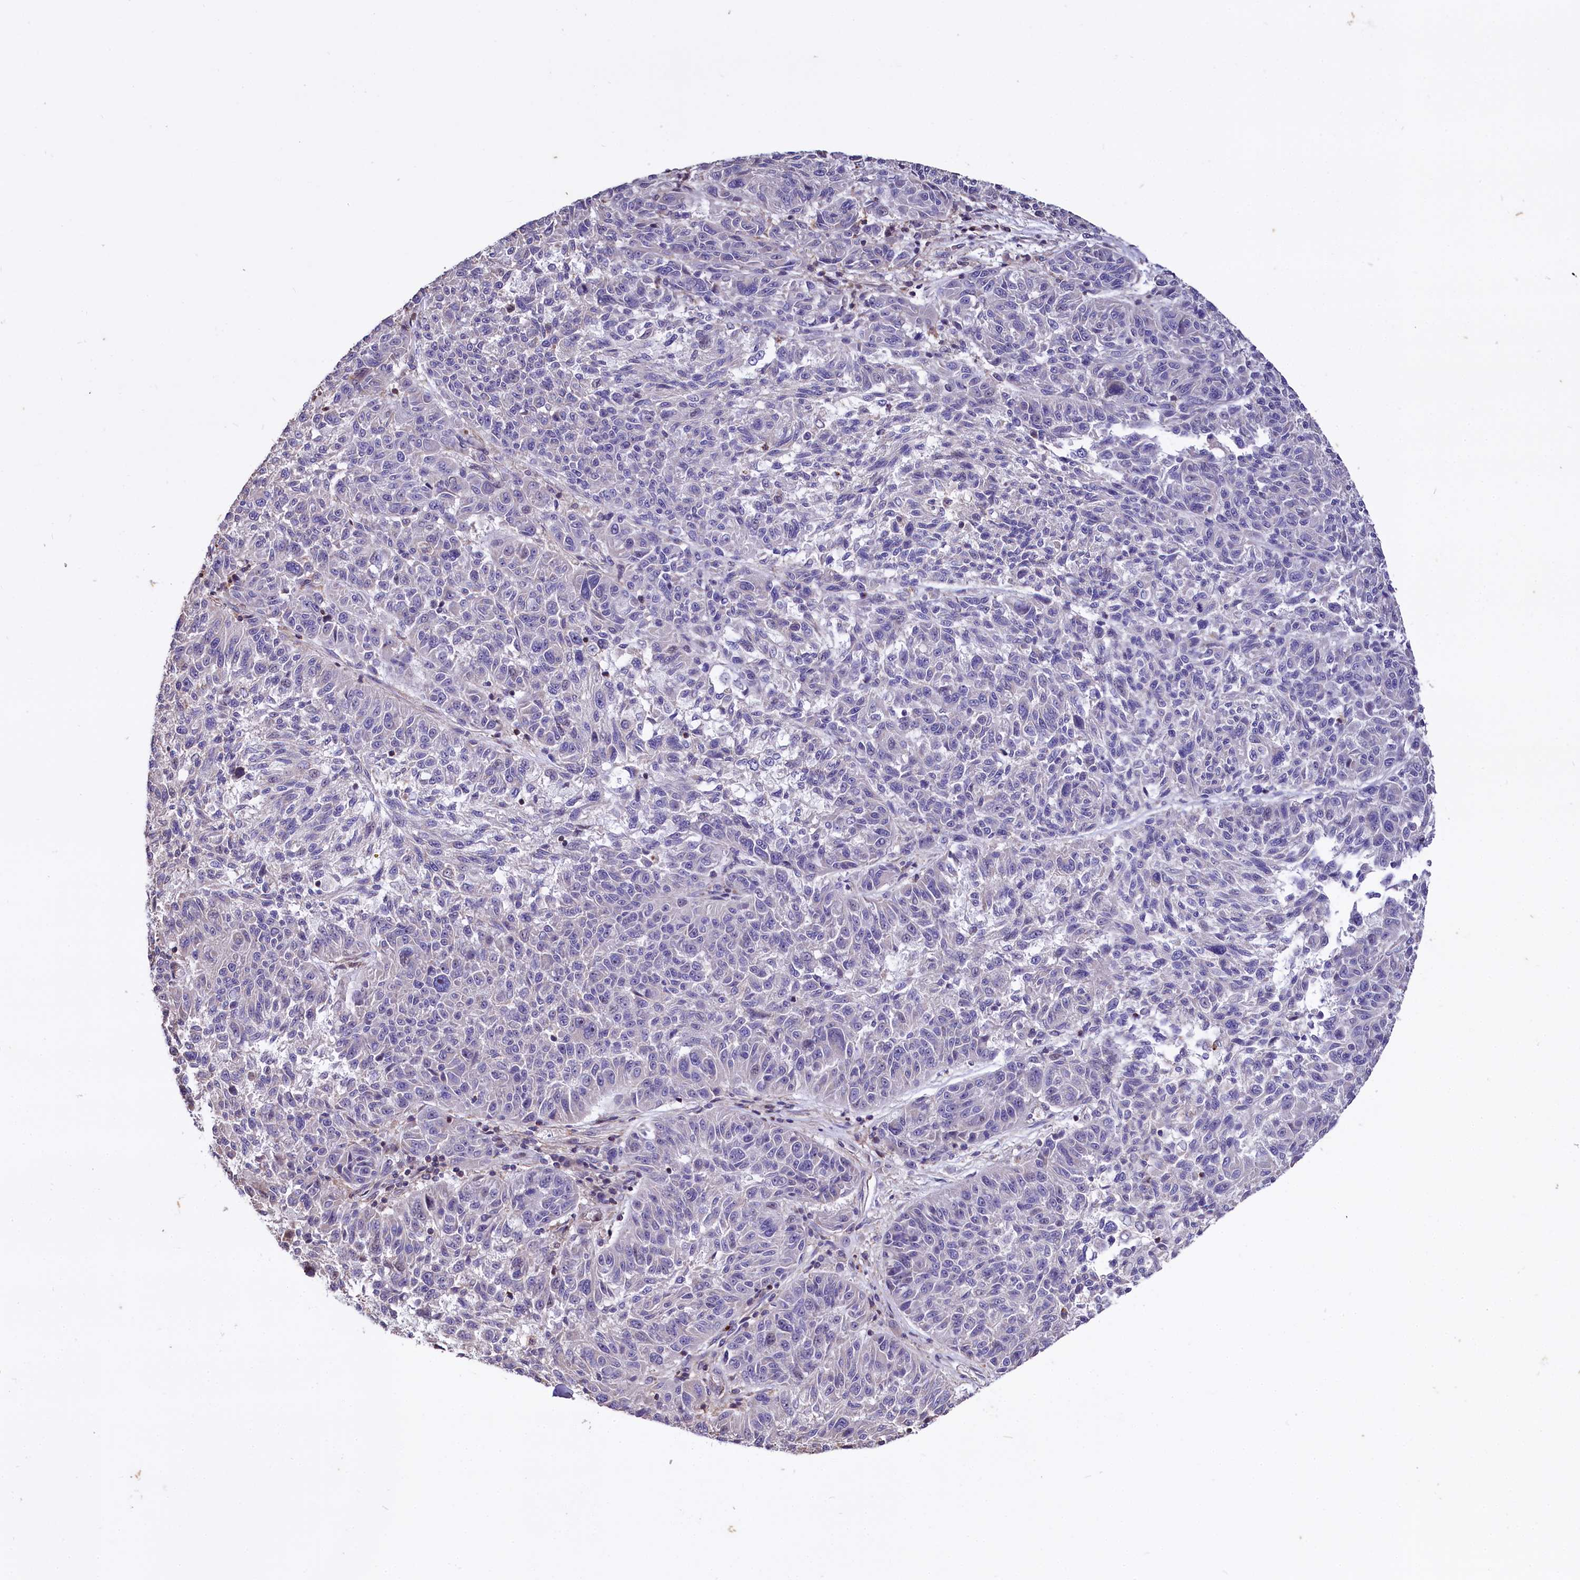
{"staining": {"intensity": "negative", "quantity": "none", "location": "none"}, "tissue": "melanoma", "cell_type": "Tumor cells", "image_type": "cancer", "snomed": [{"axis": "morphology", "description": "Malignant melanoma, NOS"}, {"axis": "topography", "description": "Skin"}], "caption": "A high-resolution image shows immunohistochemistry (IHC) staining of malignant melanoma, which shows no significant staining in tumor cells.", "gene": "RPUSD3", "patient": {"sex": "male", "age": 53}}